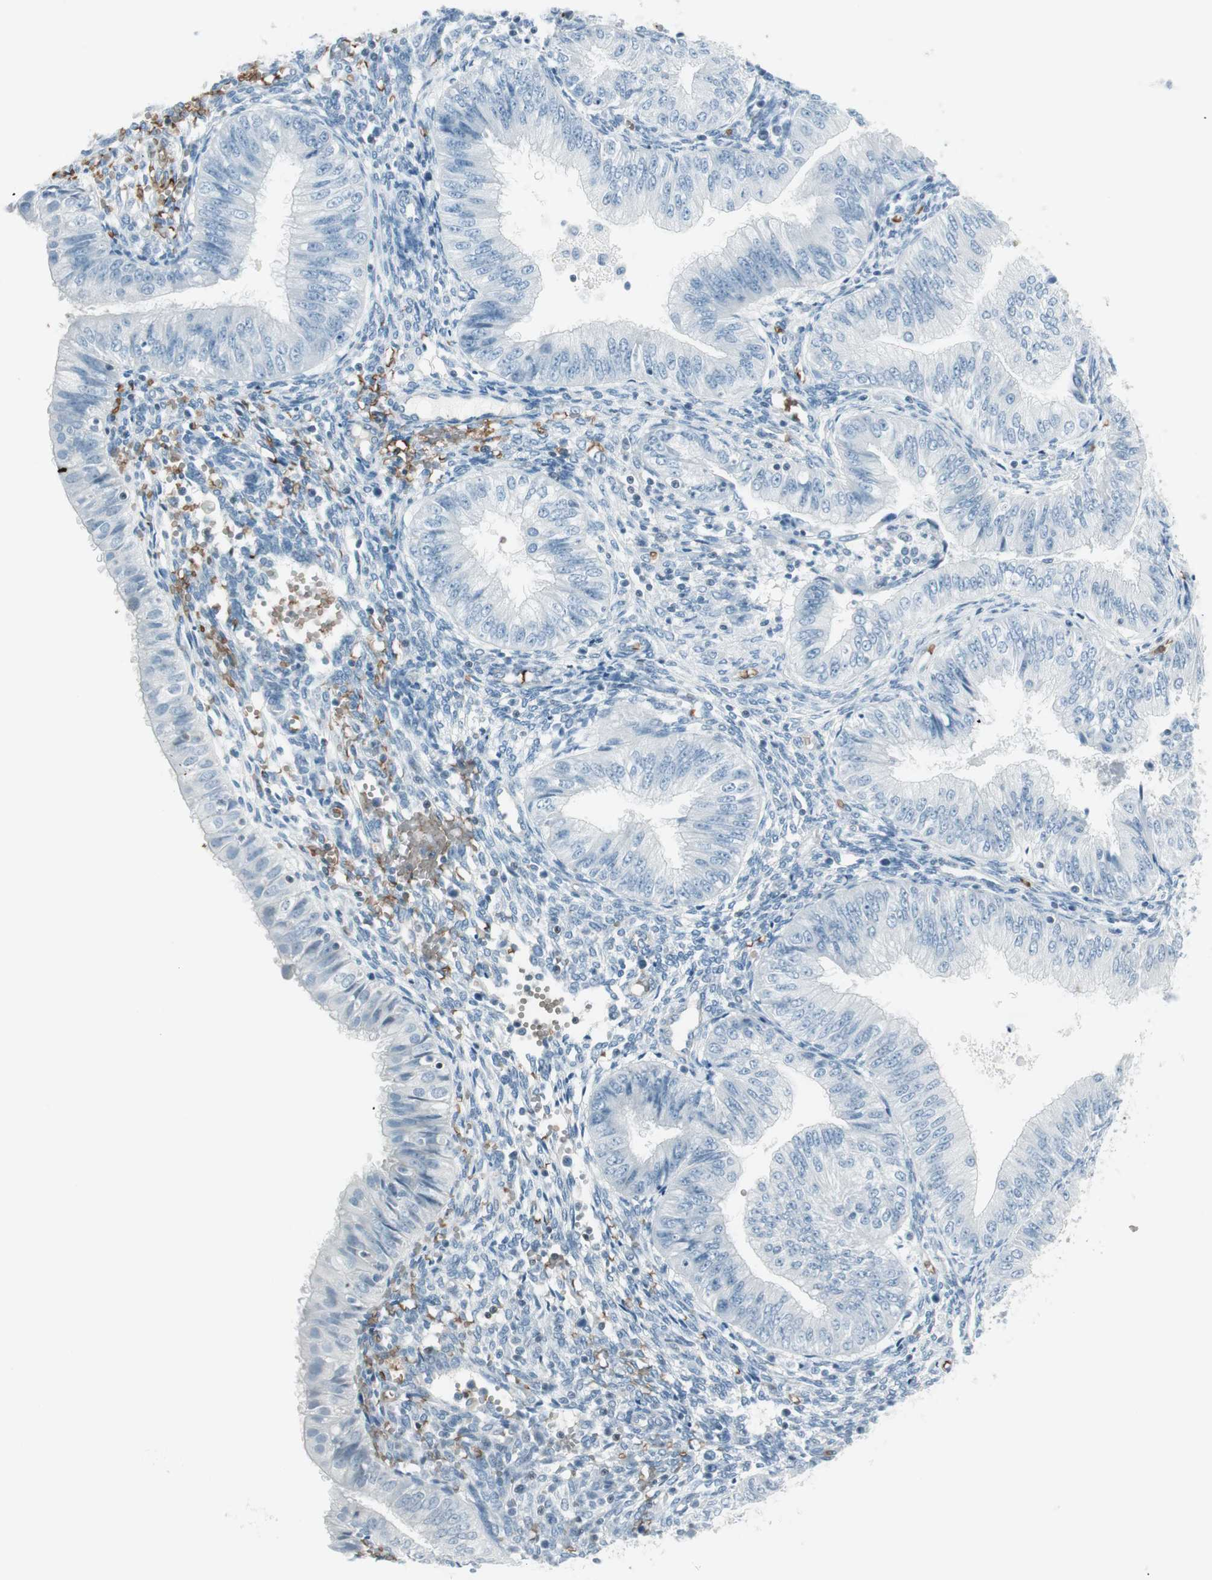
{"staining": {"intensity": "negative", "quantity": "none", "location": "none"}, "tissue": "endometrial cancer", "cell_type": "Tumor cells", "image_type": "cancer", "snomed": [{"axis": "morphology", "description": "Normal tissue, NOS"}, {"axis": "morphology", "description": "Adenocarcinoma, NOS"}, {"axis": "topography", "description": "Endometrium"}], "caption": "High power microscopy micrograph of an immunohistochemistry (IHC) histopathology image of endometrial cancer, revealing no significant positivity in tumor cells. (Immunohistochemistry, brightfield microscopy, high magnification).", "gene": "MAP4K1", "patient": {"sex": "female", "age": 53}}